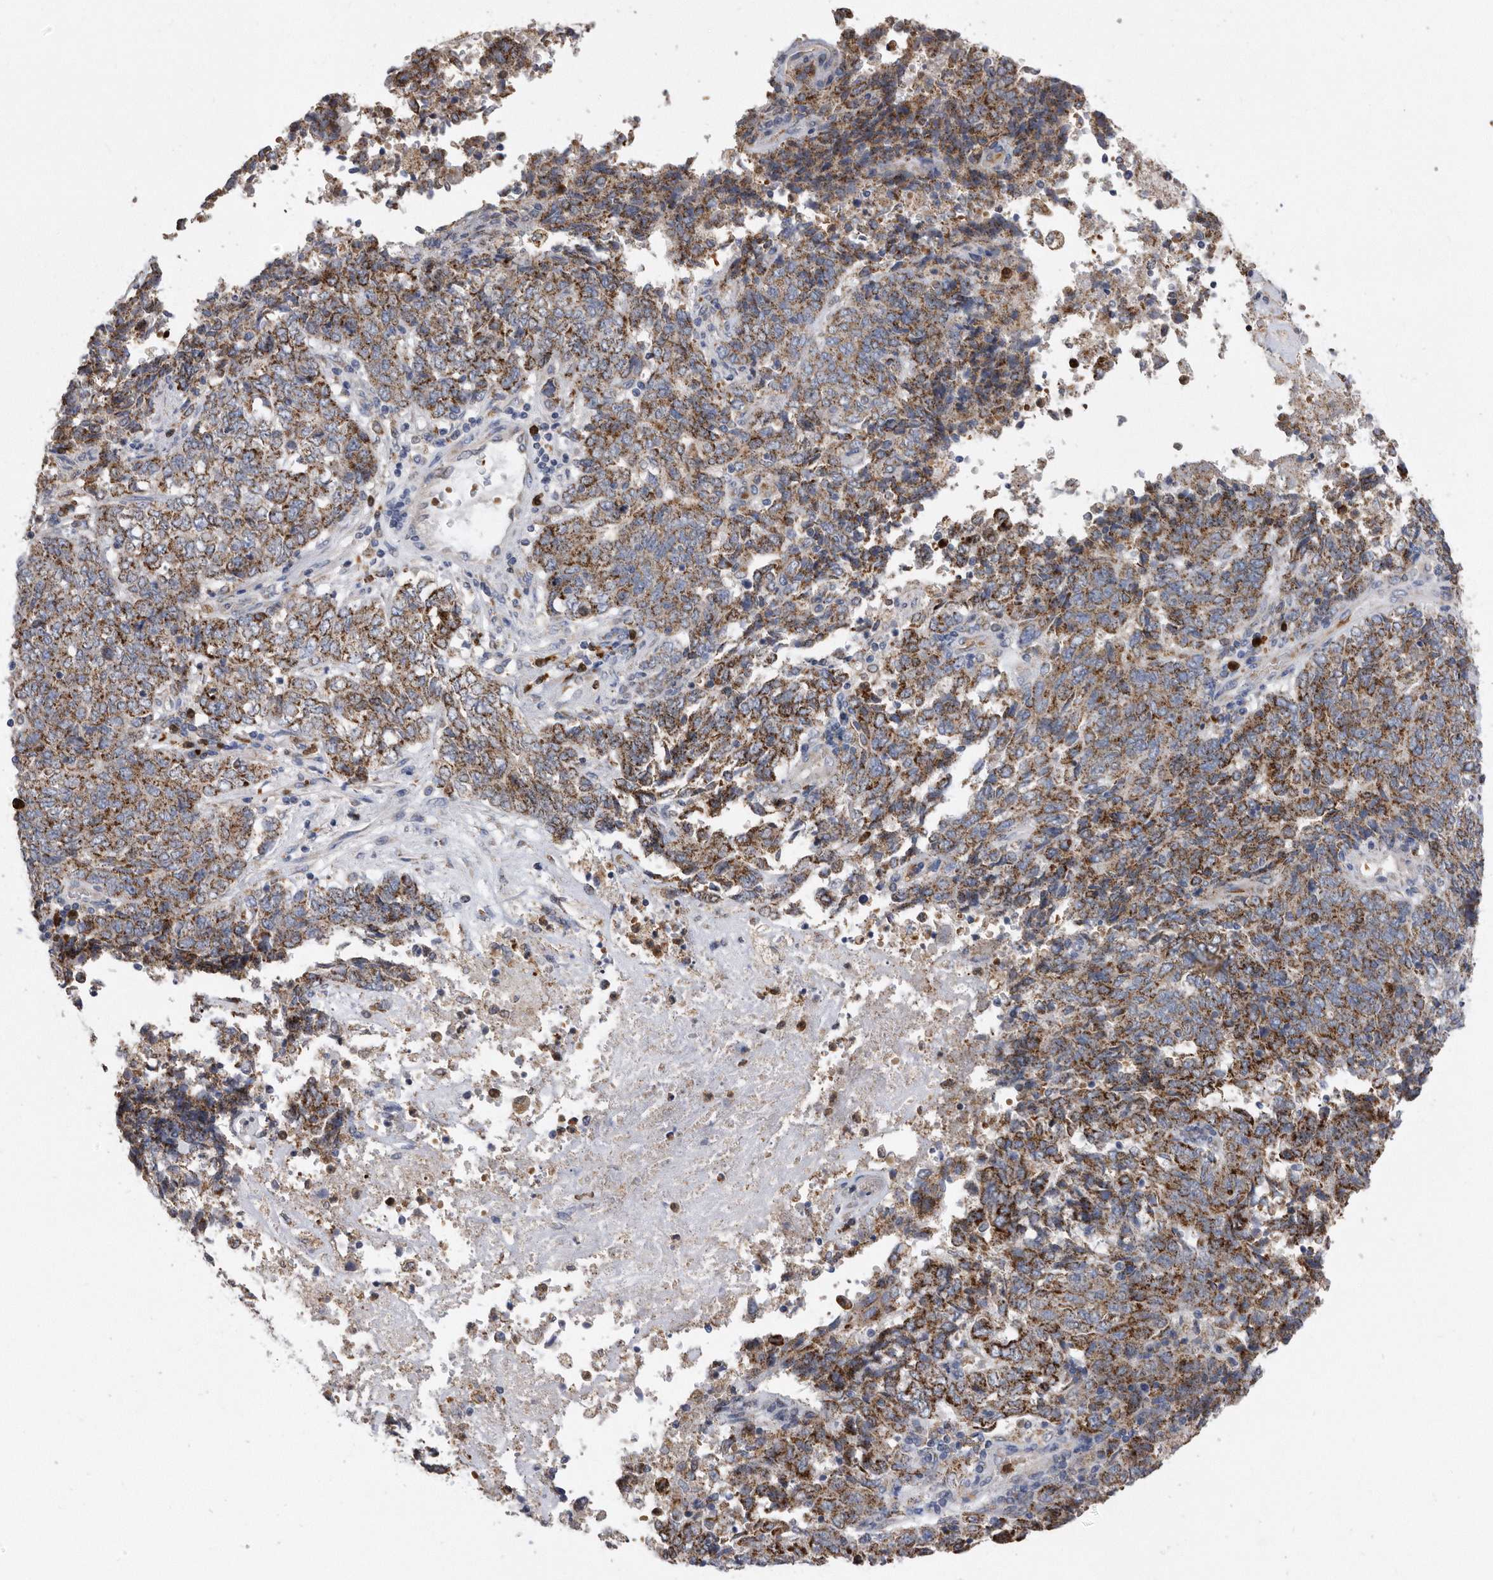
{"staining": {"intensity": "strong", "quantity": ">75%", "location": "cytoplasmic/membranous"}, "tissue": "endometrial cancer", "cell_type": "Tumor cells", "image_type": "cancer", "snomed": [{"axis": "morphology", "description": "Adenocarcinoma, NOS"}, {"axis": "topography", "description": "Endometrium"}], "caption": "Endometrial adenocarcinoma tissue displays strong cytoplasmic/membranous staining in approximately >75% of tumor cells", "gene": "CRISPLD2", "patient": {"sex": "female", "age": 80}}